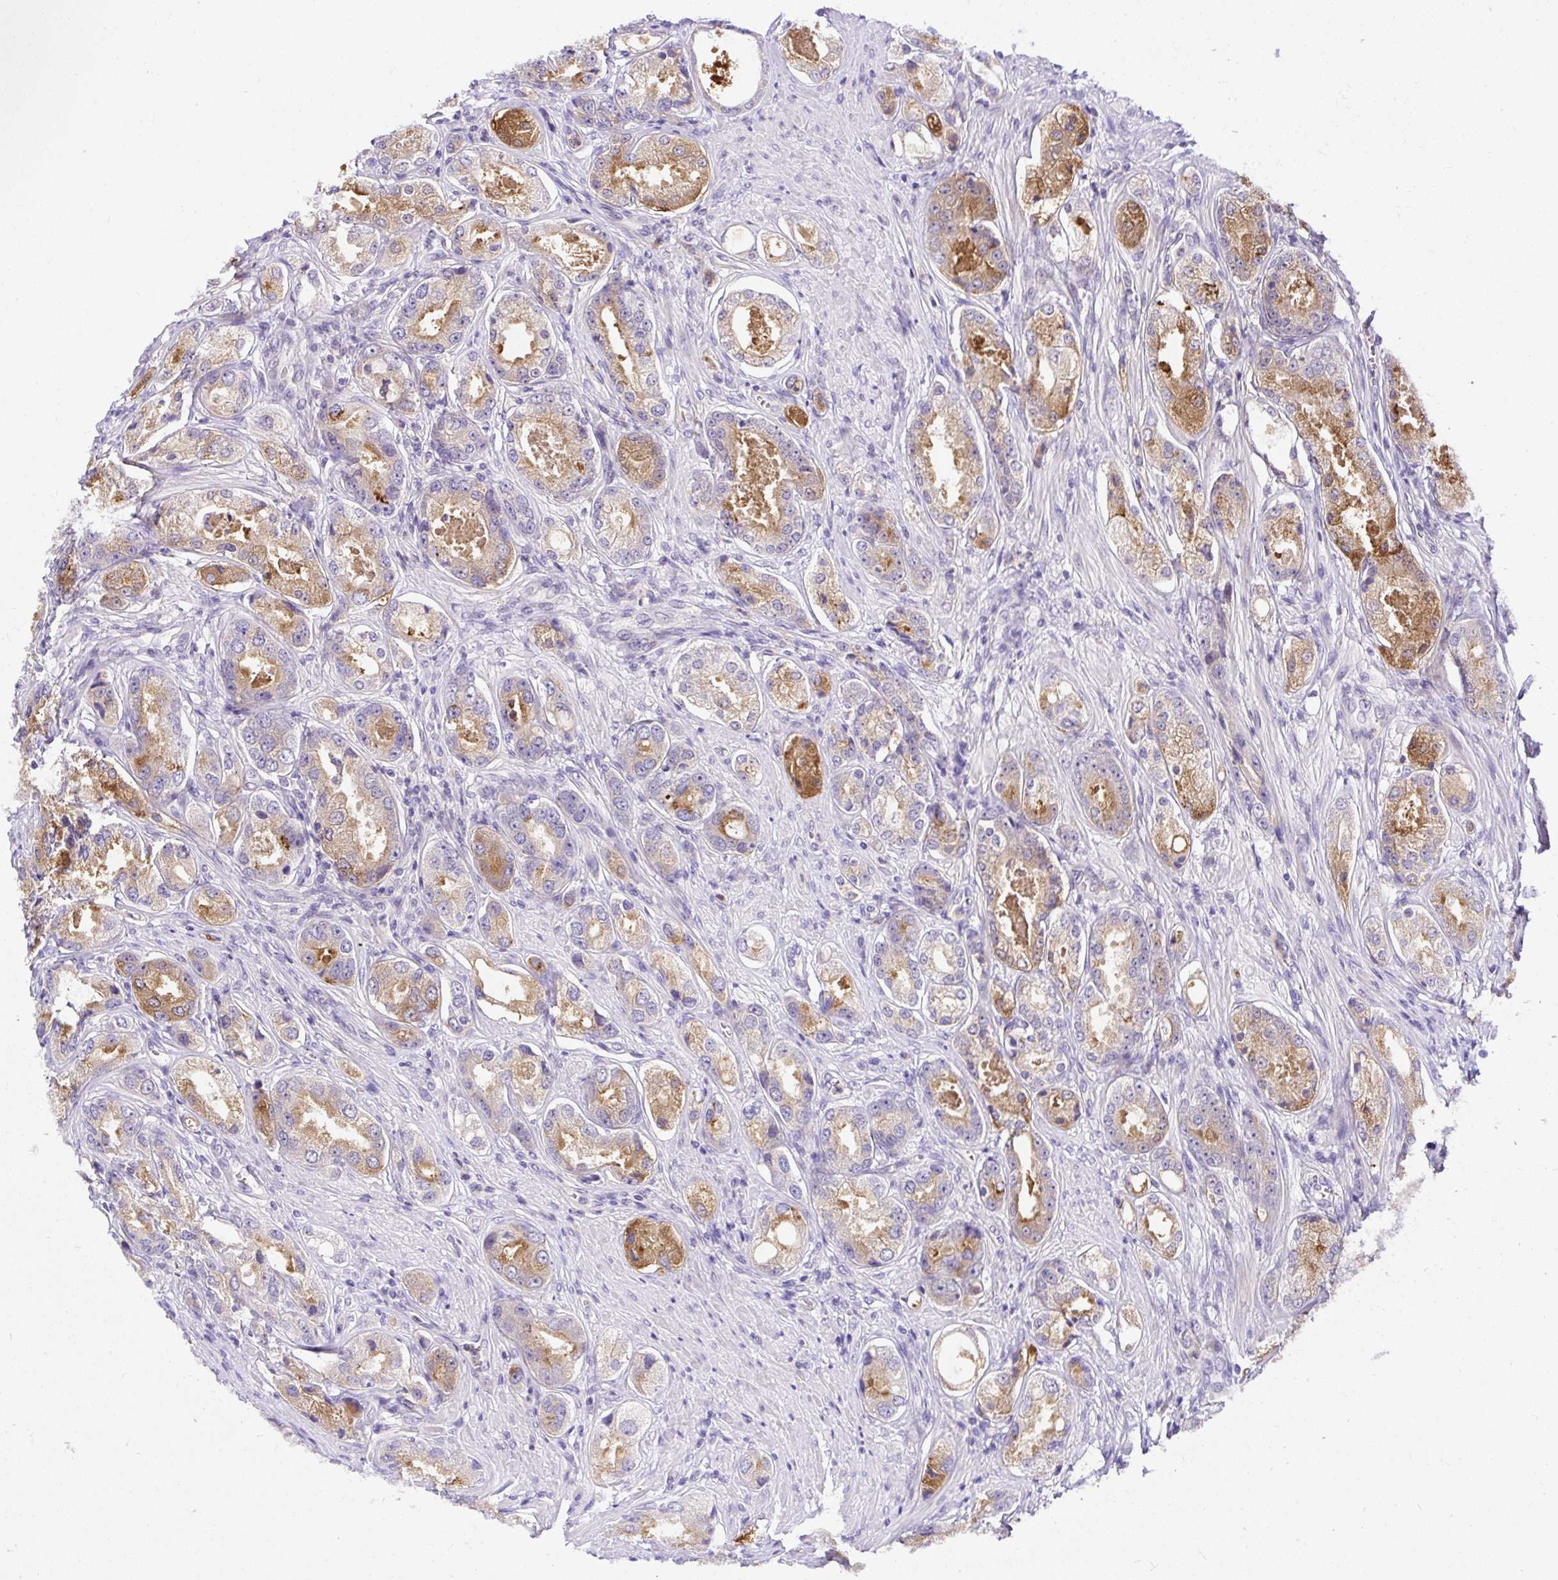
{"staining": {"intensity": "moderate", "quantity": "<25%", "location": "cytoplasmic/membranous"}, "tissue": "prostate cancer", "cell_type": "Tumor cells", "image_type": "cancer", "snomed": [{"axis": "morphology", "description": "Adenocarcinoma, Low grade"}, {"axis": "topography", "description": "Prostate"}], "caption": "A low amount of moderate cytoplasmic/membranous expression is appreciated in about <25% of tumor cells in prostate cancer (low-grade adenocarcinoma) tissue.", "gene": "DEPDC5", "patient": {"sex": "male", "age": 68}}